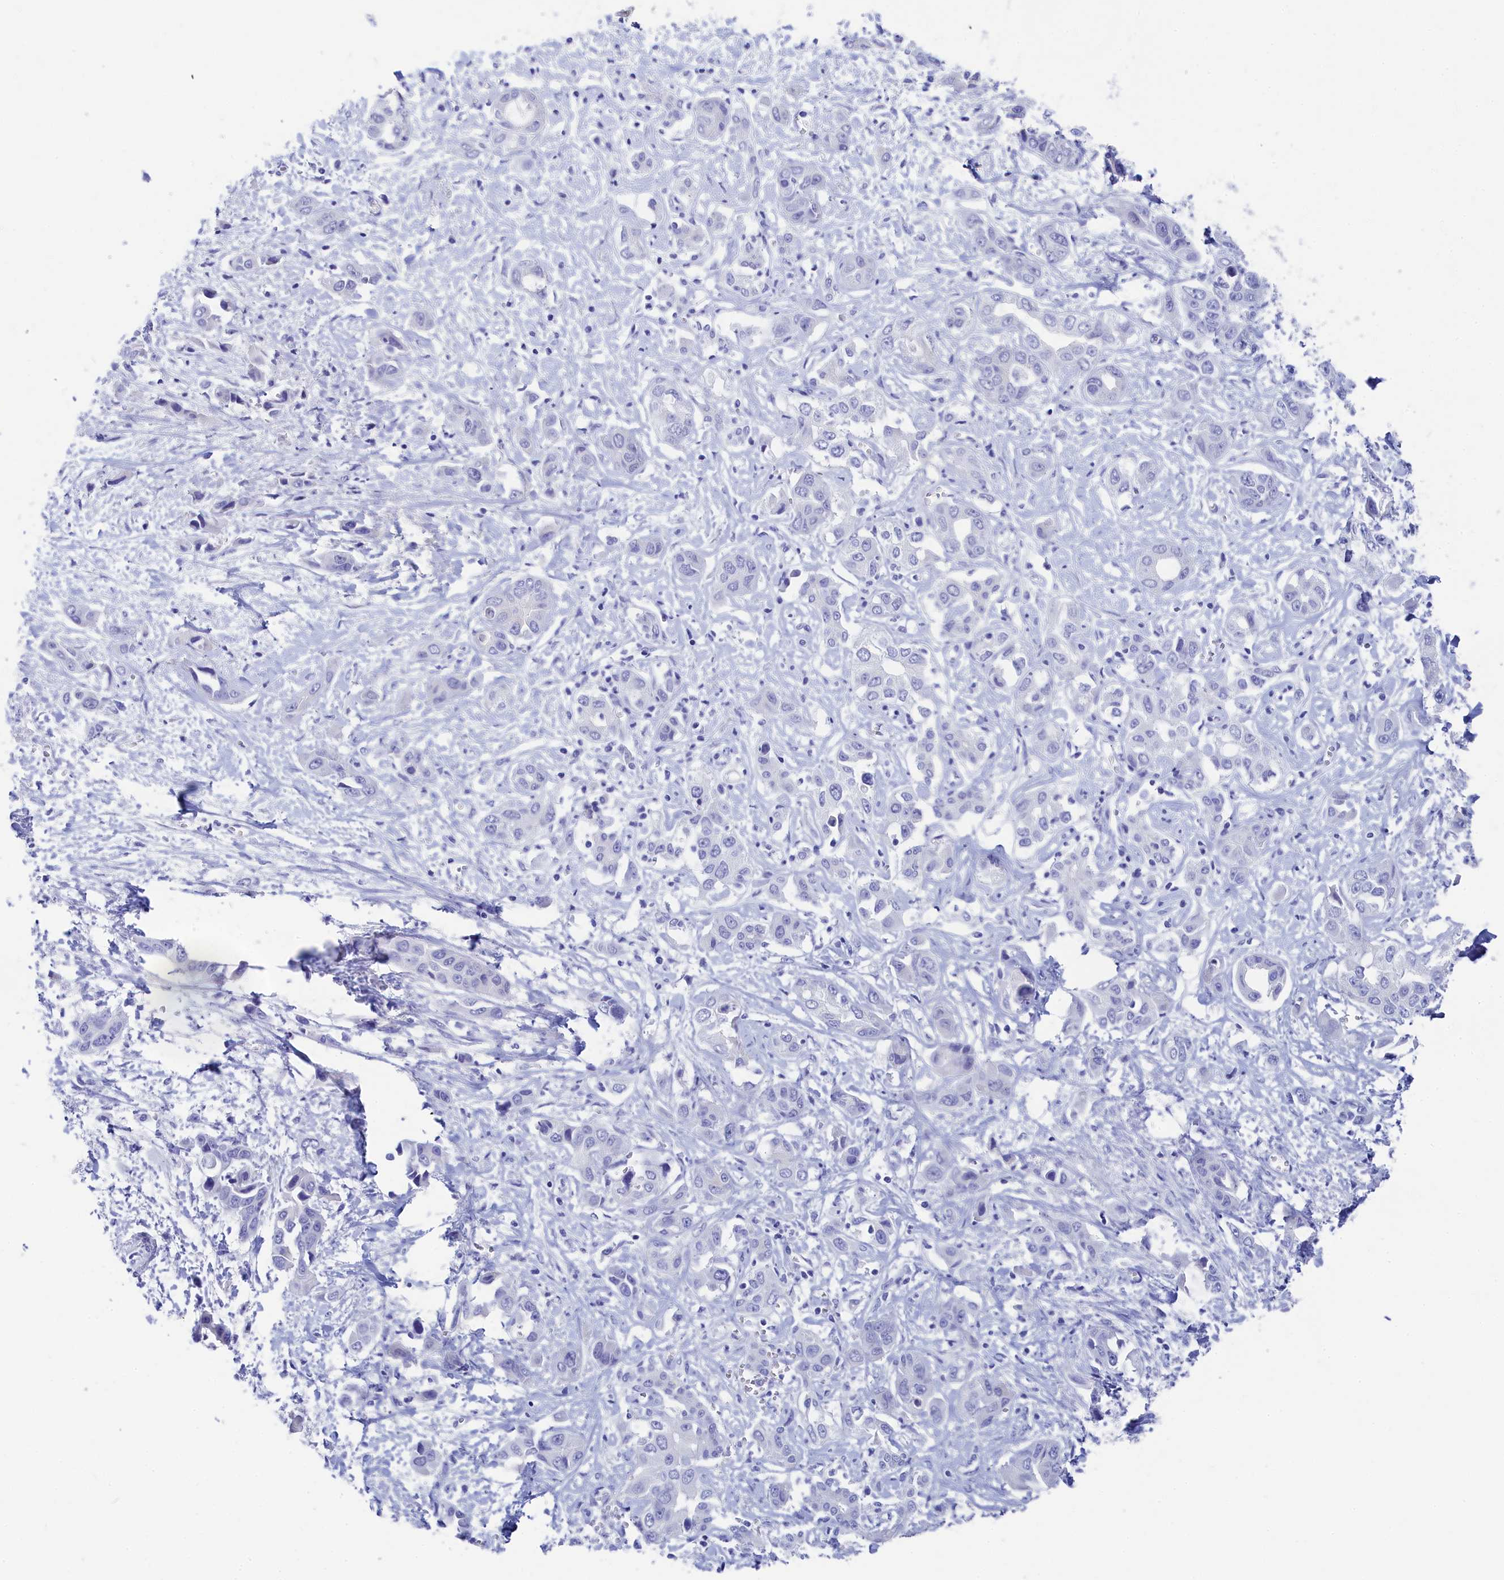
{"staining": {"intensity": "negative", "quantity": "none", "location": "none"}, "tissue": "liver cancer", "cell_type": "Tumor cells", "image_type": "cancer", "snomed": [{"axis": "morphology", "description": "Cholangiocarcinoma"}, {"axis": "topography", "description": "Liver"}], "caption": "IHC photomicrograph of liver cancer stained for a protein (brown), which shows no staining in tumor cells.", "gene": "TRIM10", "patient": {"sex": "female", "age": 52}}